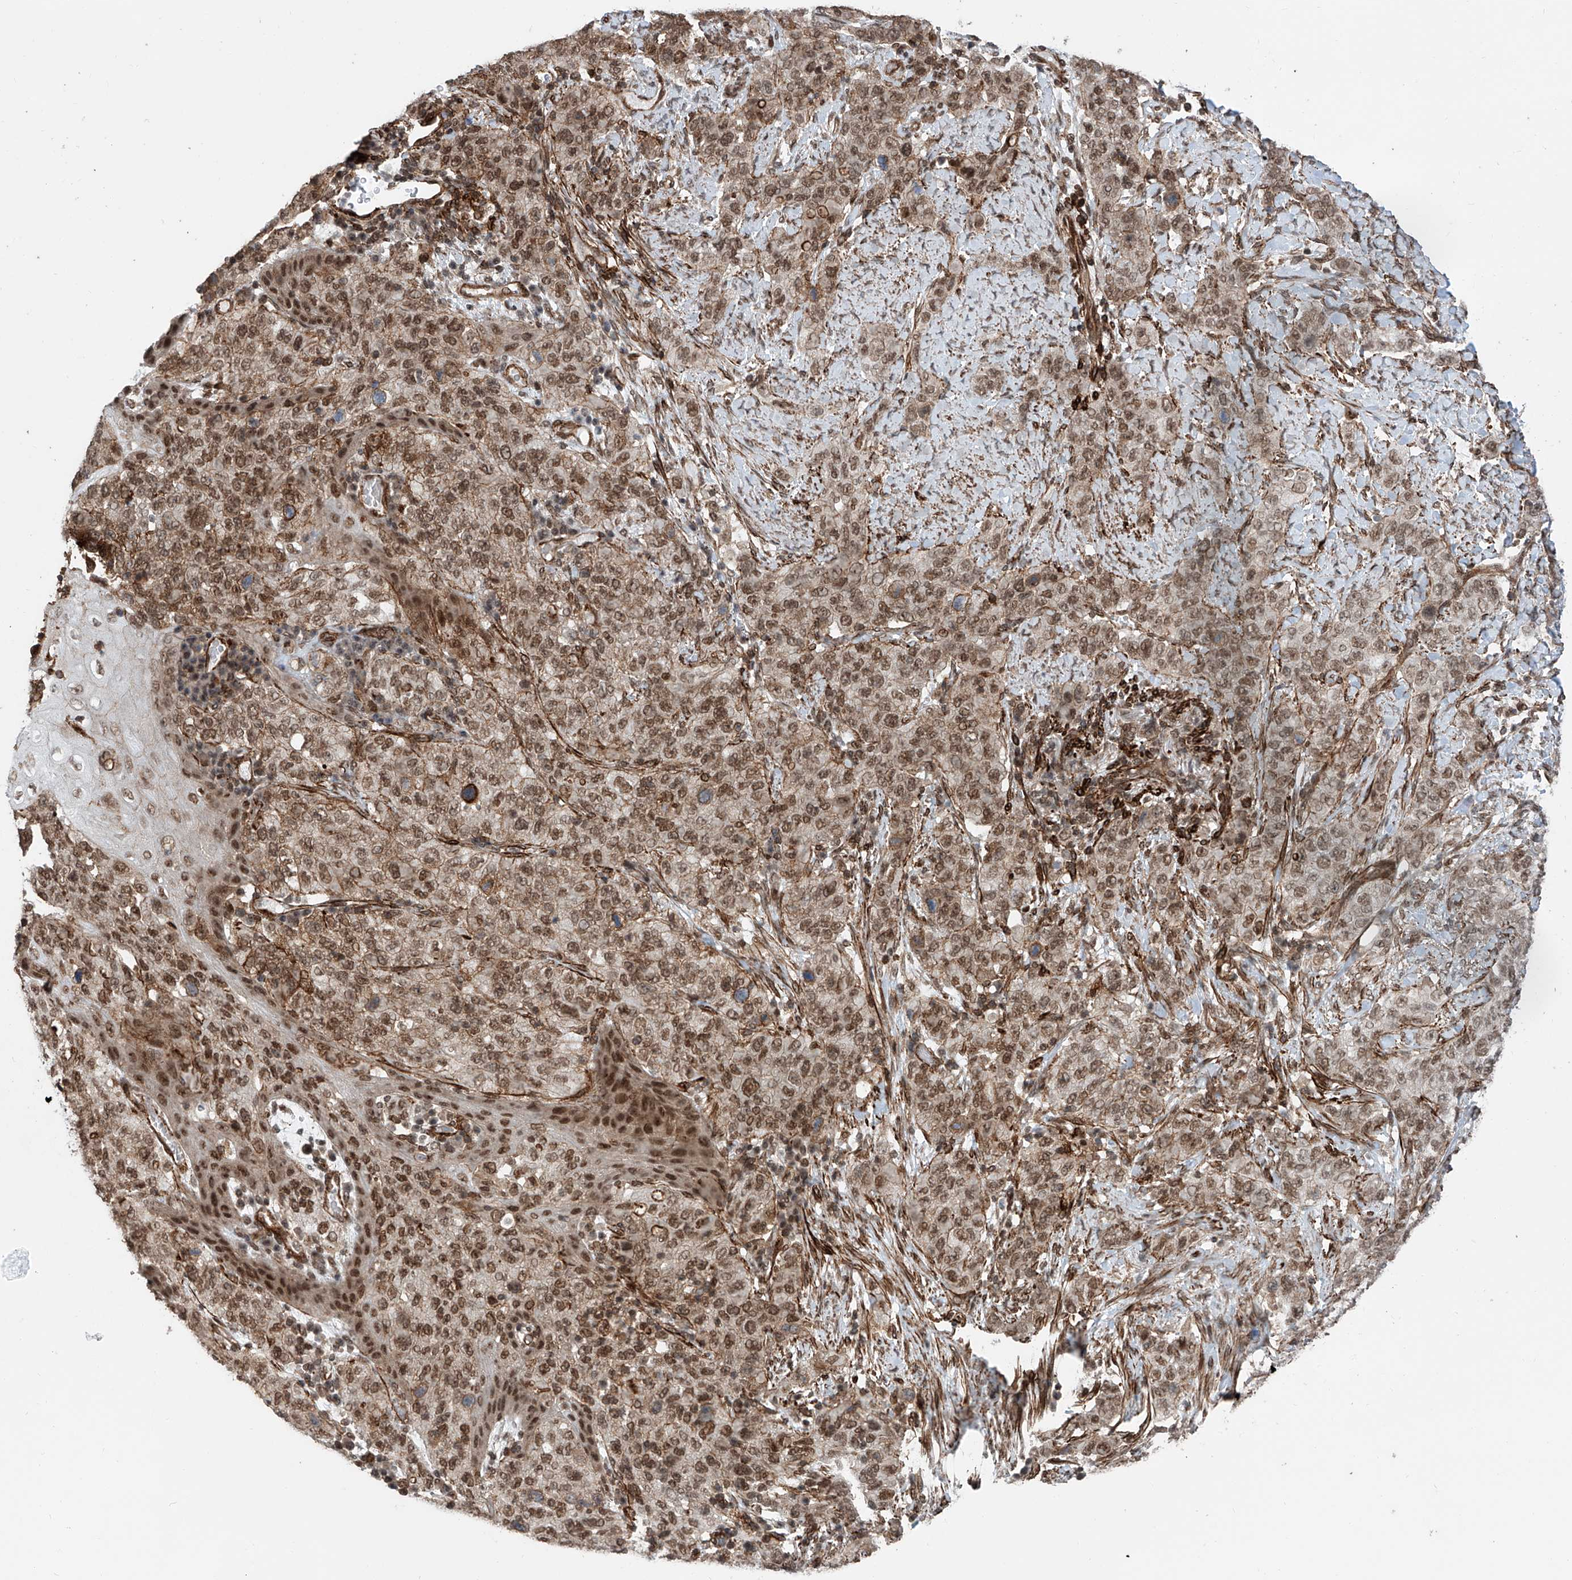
{"staining": {"intensity": "moderate", "quantity": ">75%", "location": "nuclear"}, "tissue": "stomach cancer", "cell_type": "Tumor cells", "image_type": "cancer", "snomed": [{"axis": "morphology", "description": "Adenocarcinoma, NOS"}, {"axis": "topography", "description": "Stomach"}], "caption": "Immunohistochemistry staining of stomach cancer (adenocarcinoma), which demonstrates medium levels of moderate nuclear expression in about >75% of tumor cells indicating moderate nuclear protein staining. The staining was performed using DAB (brown) for protein detection and nuclei were counterstained in hematoxylin (blue).", "gene": "SDE2", "patient": {"sex": "male", "age": 48}}